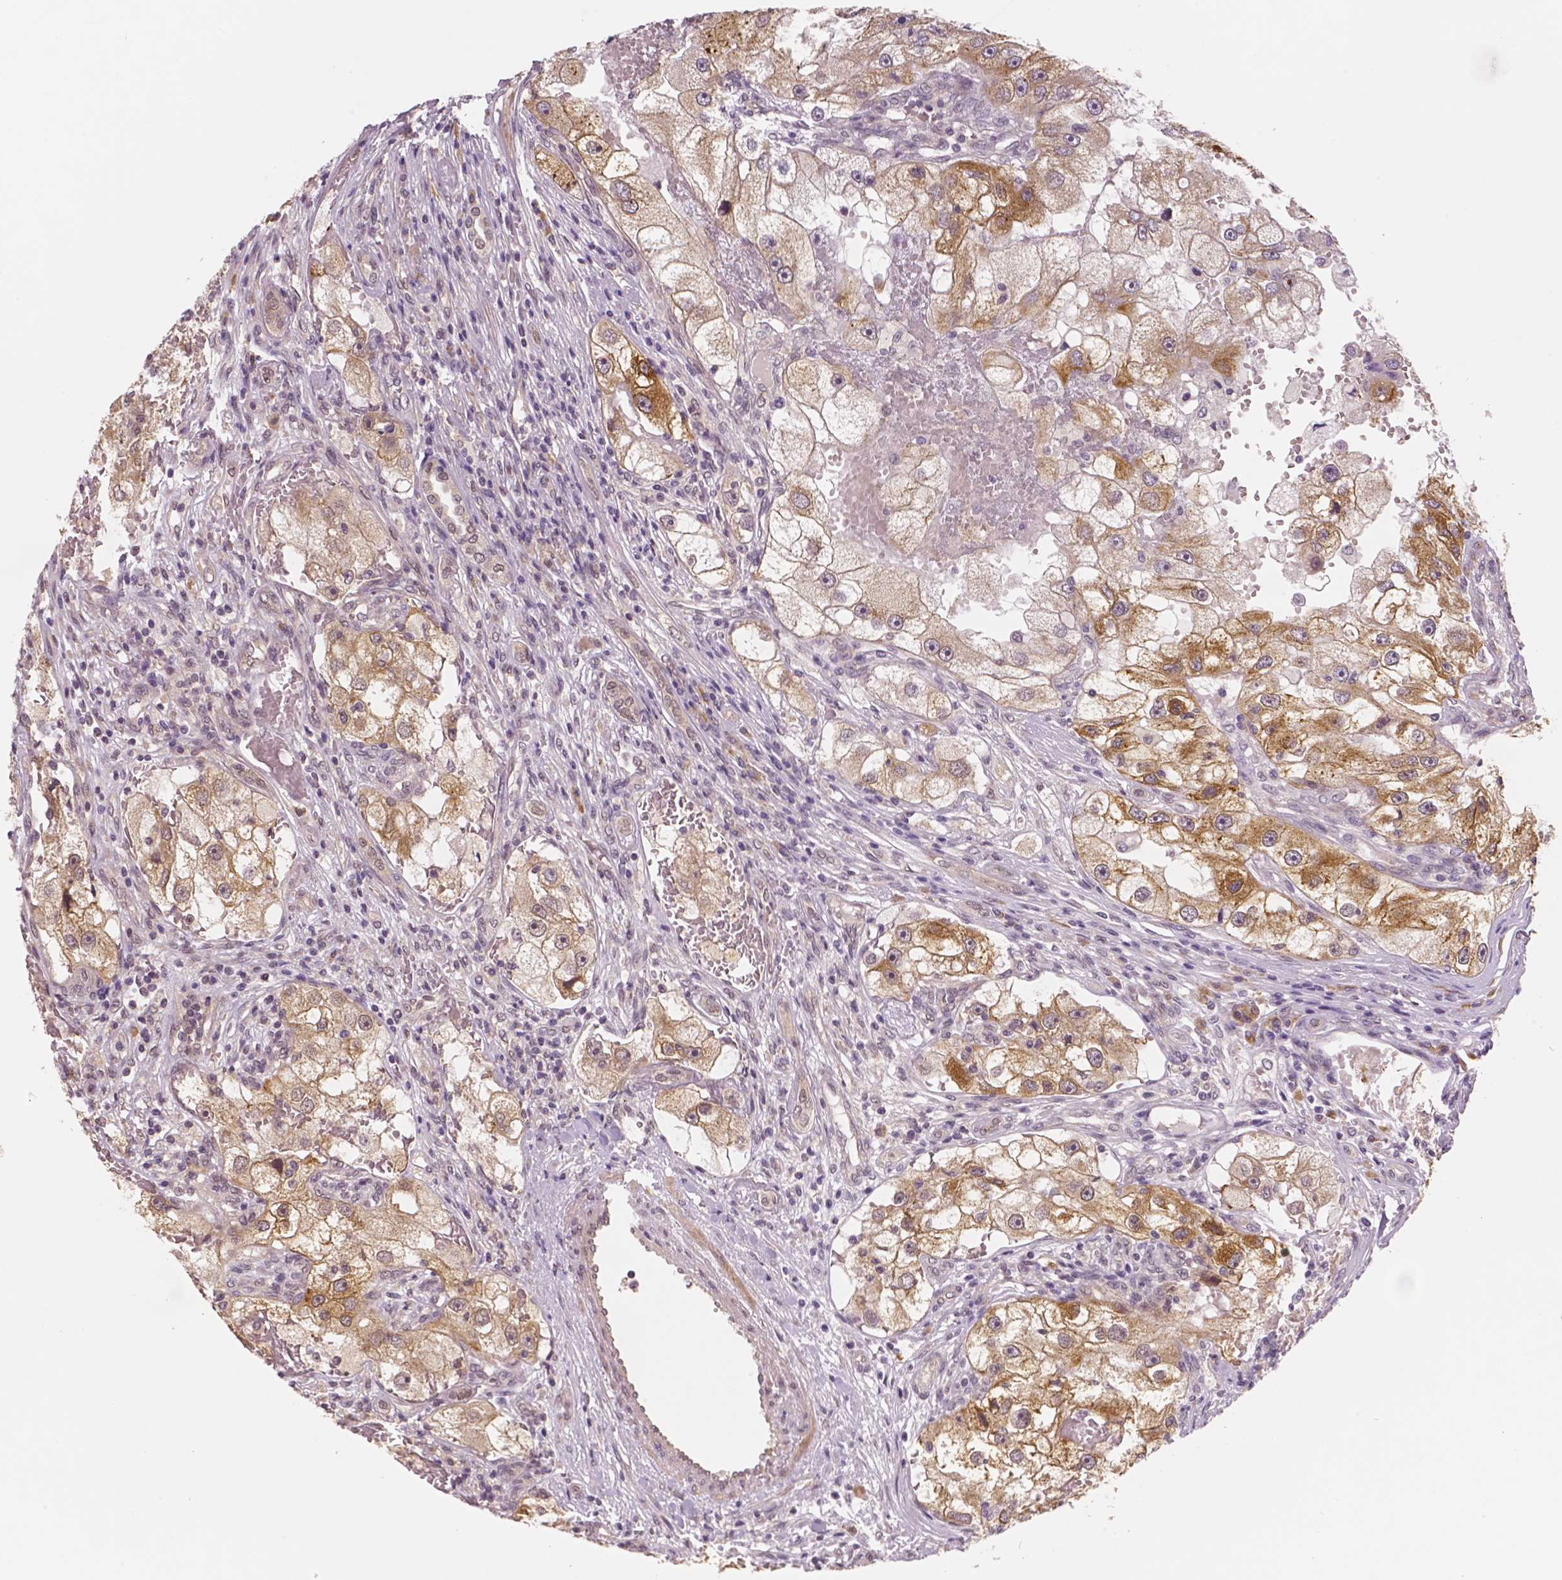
{"staining": {"intensity": "moderate", "quantity": ">75%", "location": "cytoplasmic/membranous"}, "tissue": "renal cancer", "cell_type": "Tumor cells", "image_type": "cancer", "snomed": [{"axis": "morphology", "description": "Adenocarcinoma, NOS"}, {"axis": "topography", "description": "Kidney"}], "caption": "High-power microscopy captured an immunohistochemistry micrograph of adenocarcinoma (renal), revealing moderate cytoplasmic/membranous expression in about >75% of tumor cells.", "gene": "STAT3", "patient": {"sex": "male", "age": 63}}